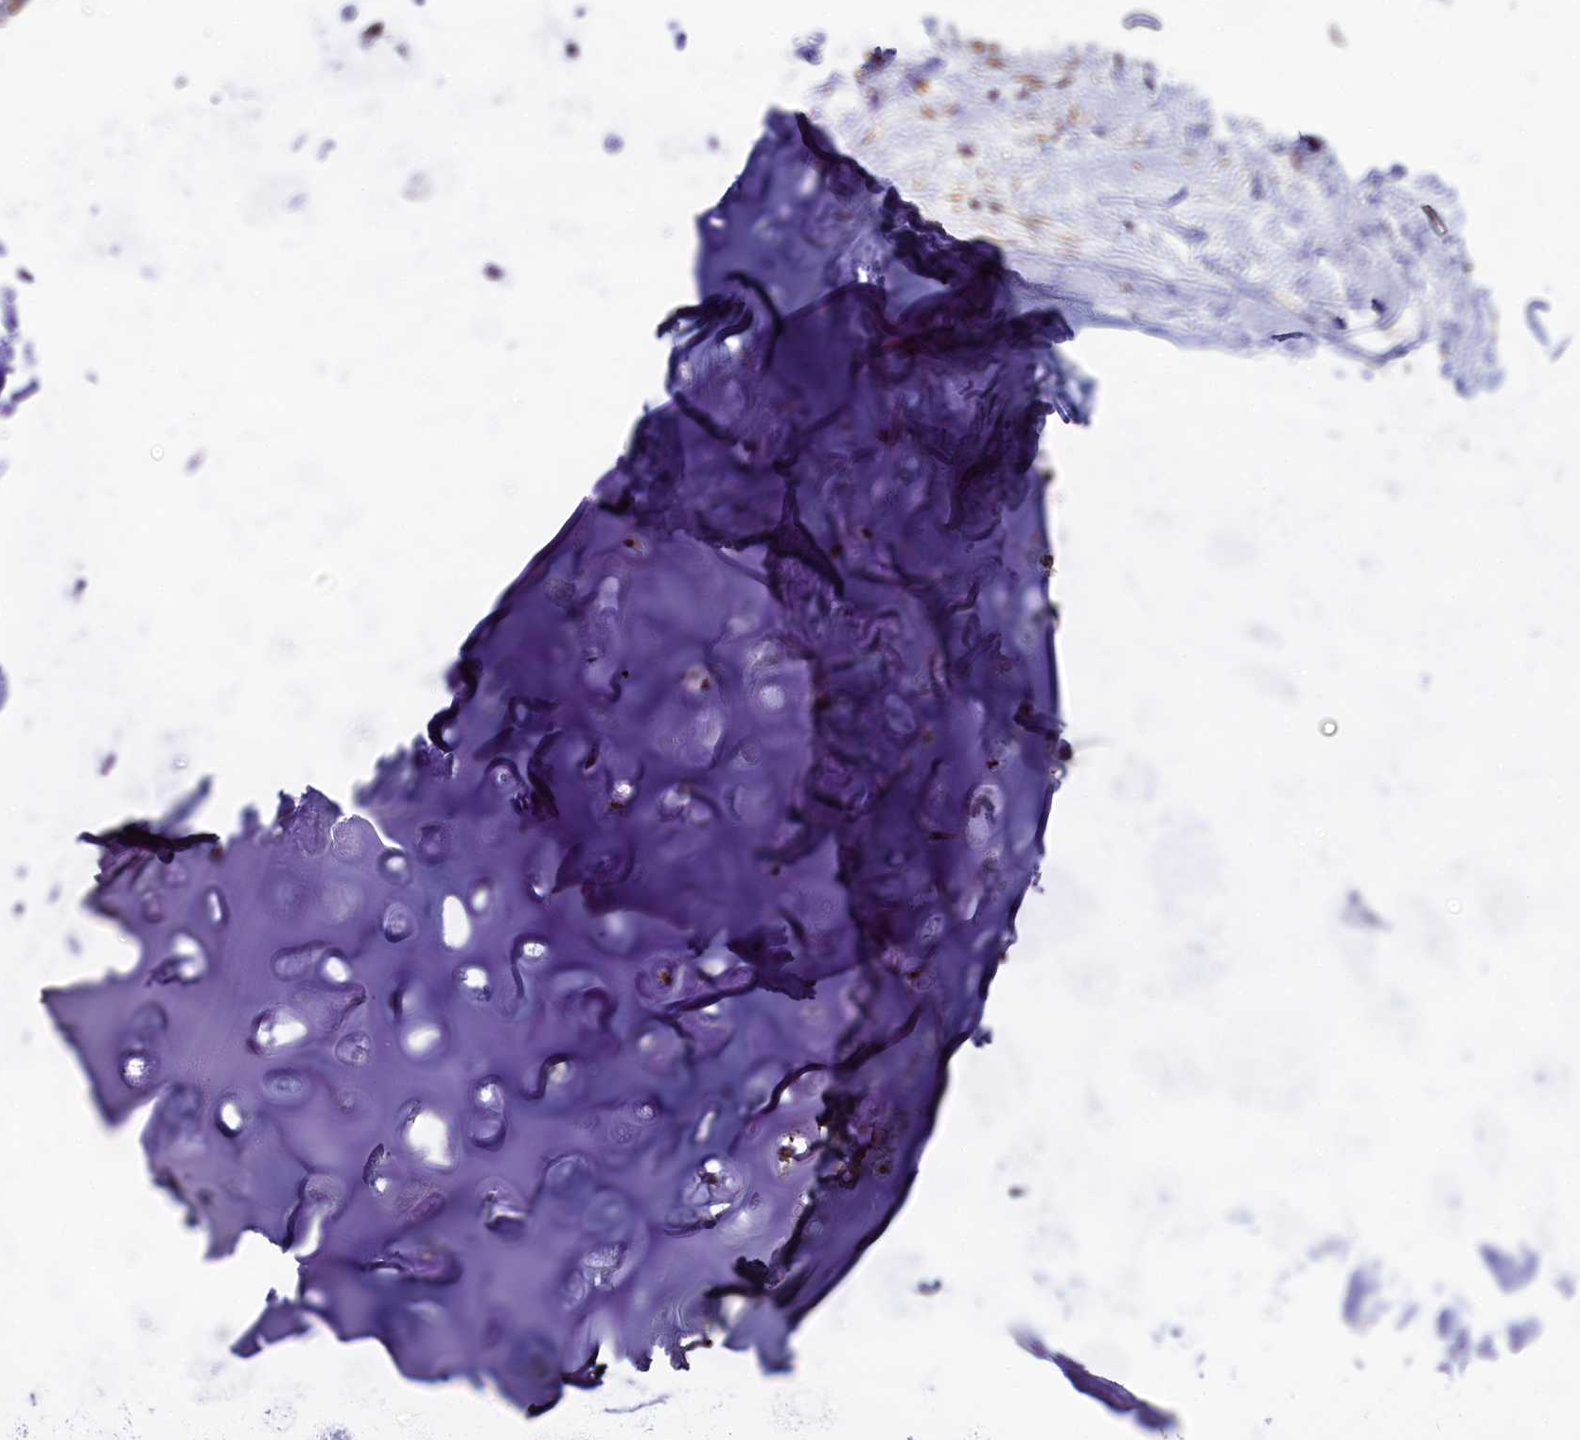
{"staining": {"intensity": "negative", "quantity": "none", "location": "none"}, "tissue": "adipose tissue", "cell_type": "Adipocytes", "image_type": "normal", "snomed": [{"axis": "morphology", "description": "Normal tissue, NOS"}, {"axis": "topography", "description": "Lymph node"}, {"axis": "topography", "description": "Cartilage tissue"}, {"axis": "topography", "description": "Bronchus"}], "caption": "Immunohistochemistry photomicrograph of normal adipose tissue stained for a protein (brown), which demonstrates no staining in adipocytes.", "gene": "UACA", "patient": {"sex": "male", "age": 63}}